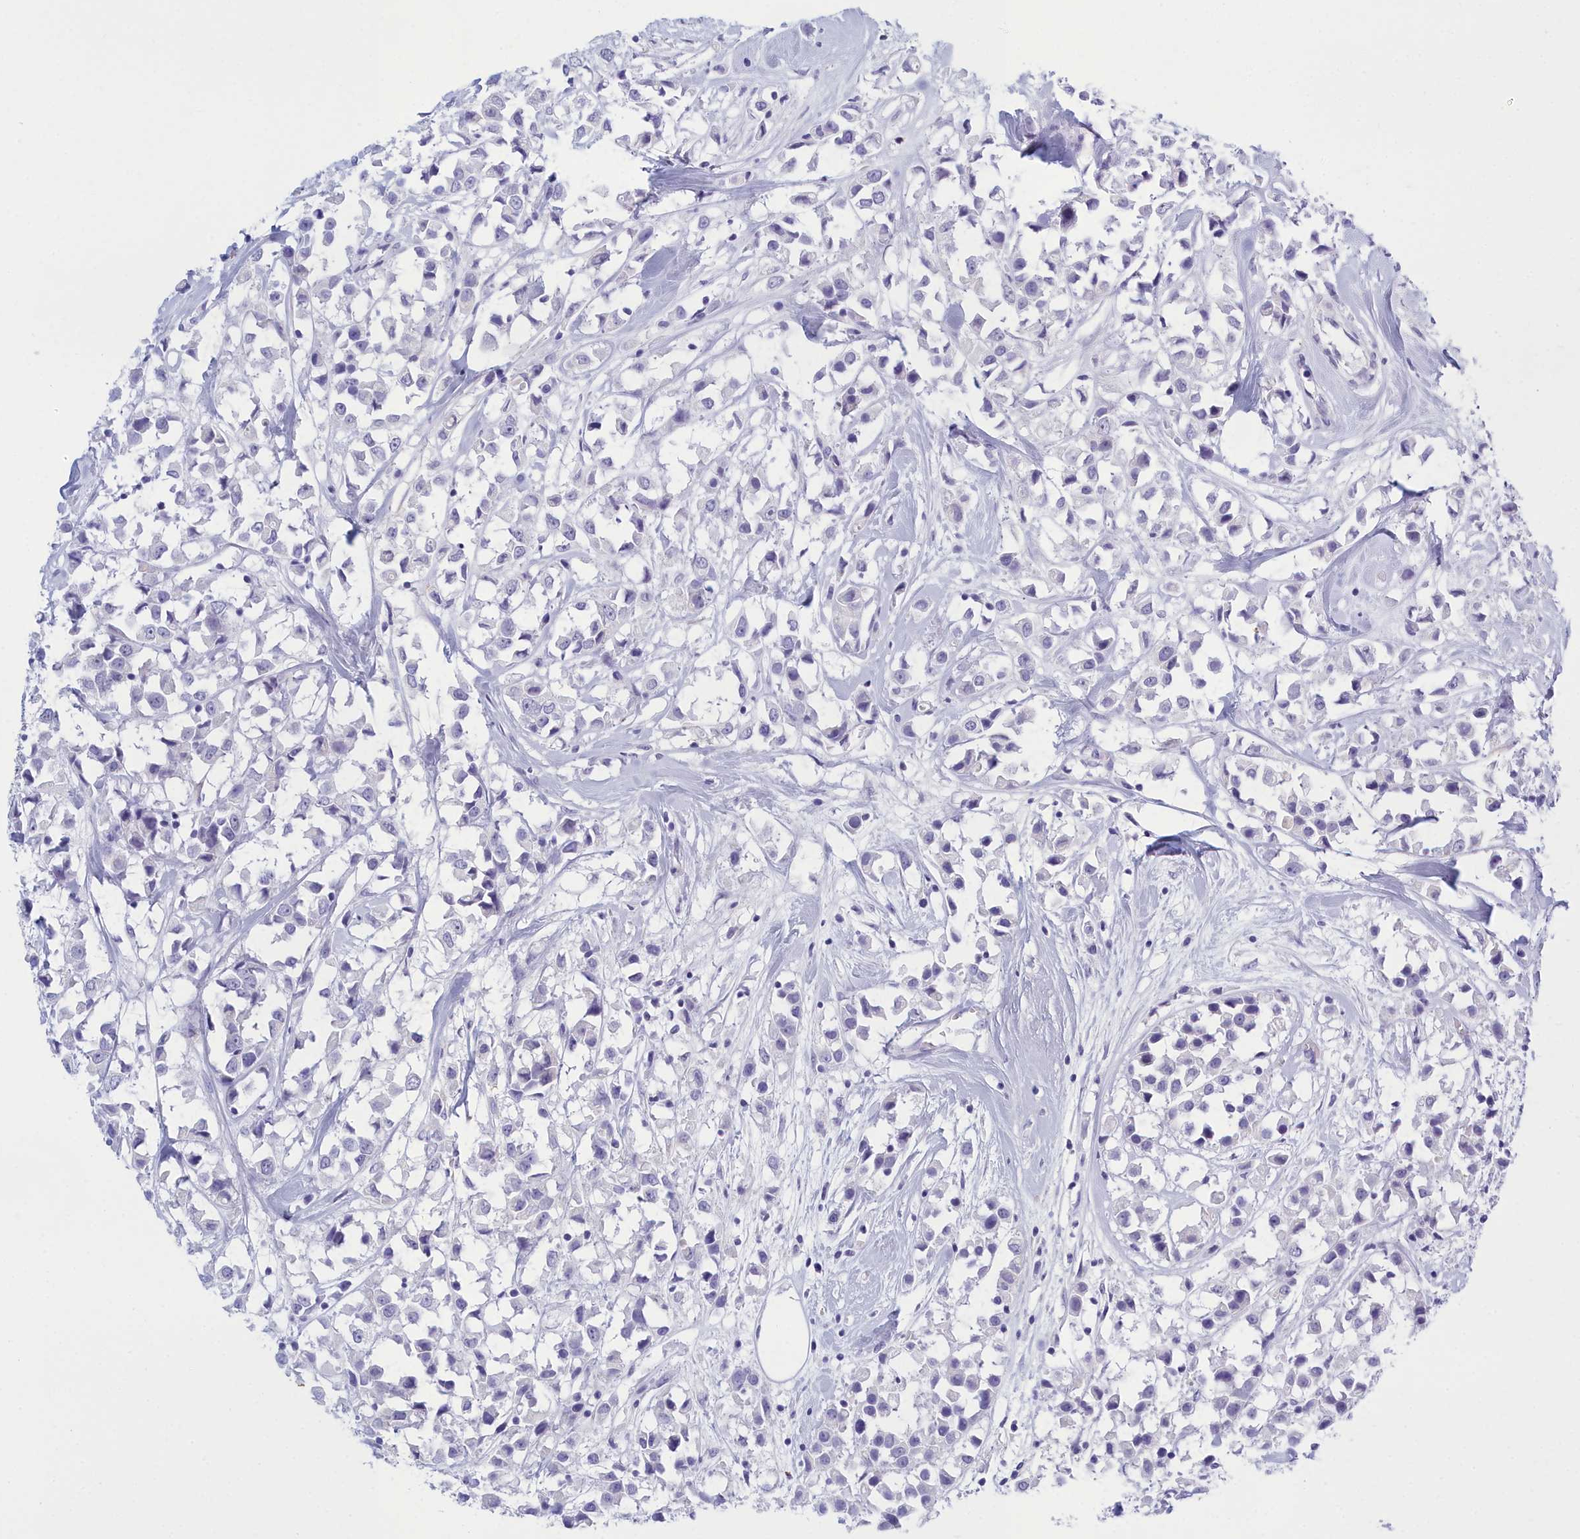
{"staining": {"intensity": "negative", "quantity": "none", "location": "none"}, "tissue": "breast cancer", "cell_type": "Tumor cells", "image_type": "cancer", "snomed": [{"axis": "morphology", "description": "Duct carcinoma"}, {"axis": "topography", "description": "Breast"}], "caption": "There is no significant expression in tumor cells of intraductal carcinoma (breast). (DAB immunohistochemistry (IHC), high magnification).", "gene": "TMEM97", "patient": {"sex": "female", "age": 61}}